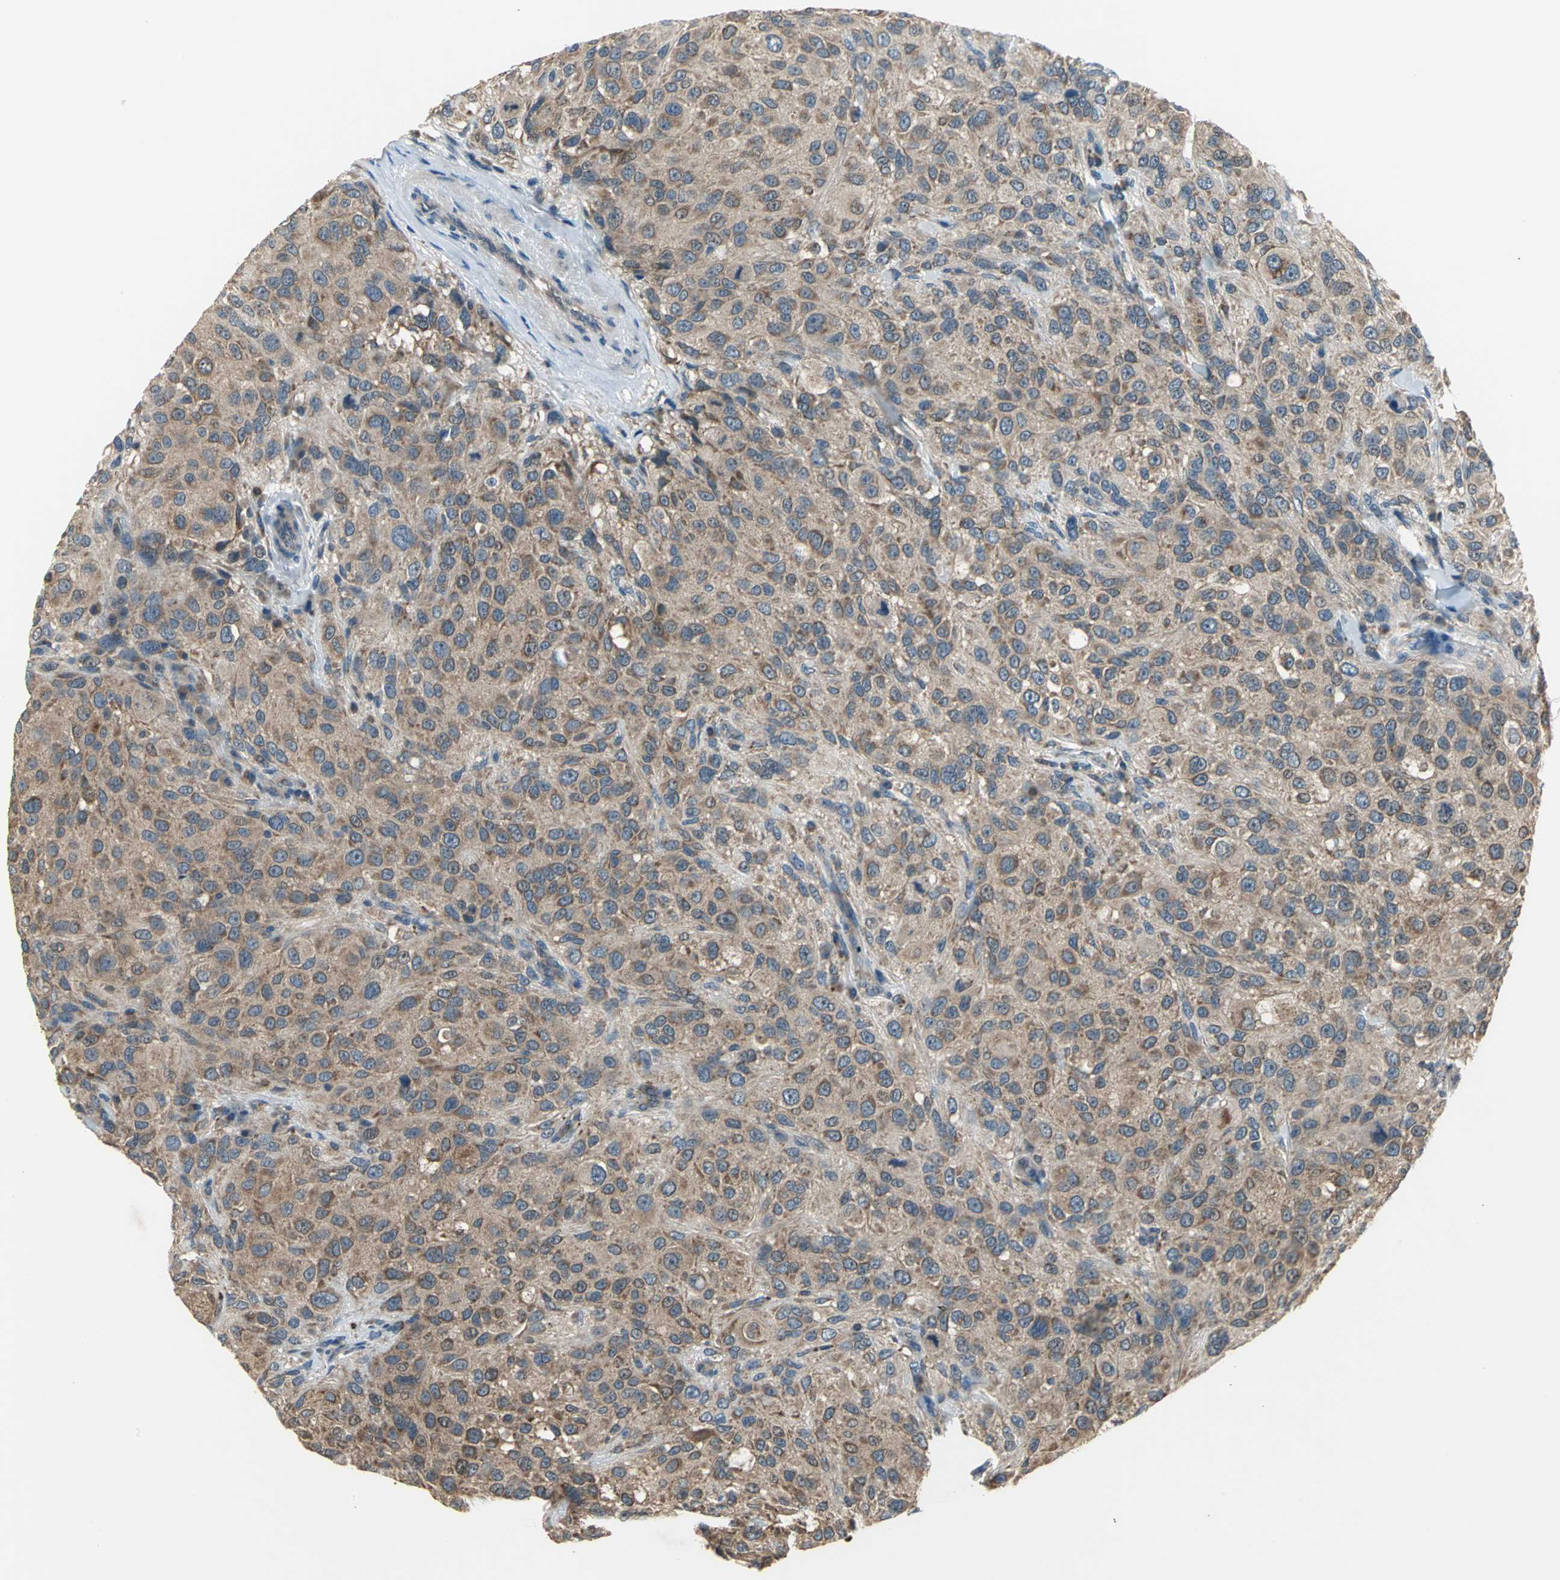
{"staining": {"intensity": "moderate", "quantity": ">75%", "location": "cytoplasmic/membranous"}, "tissue": "melanoma", "cell_type": "Tumor cells", "image_type": "cancer", "snomed": [{"axis": "morphology", "description": "Necrosis, NOS"}, {"axis": "morphology", "description": "Malignant melanoma, NOS"}, {"axis": "topography", "description": "Skin"}], "caption": "Malignant melanoma stained with a protein marker reveals moderate staining in tumor cells.", "gene": "TRAK1", "patient": {"sex": "female", "age": 87}}